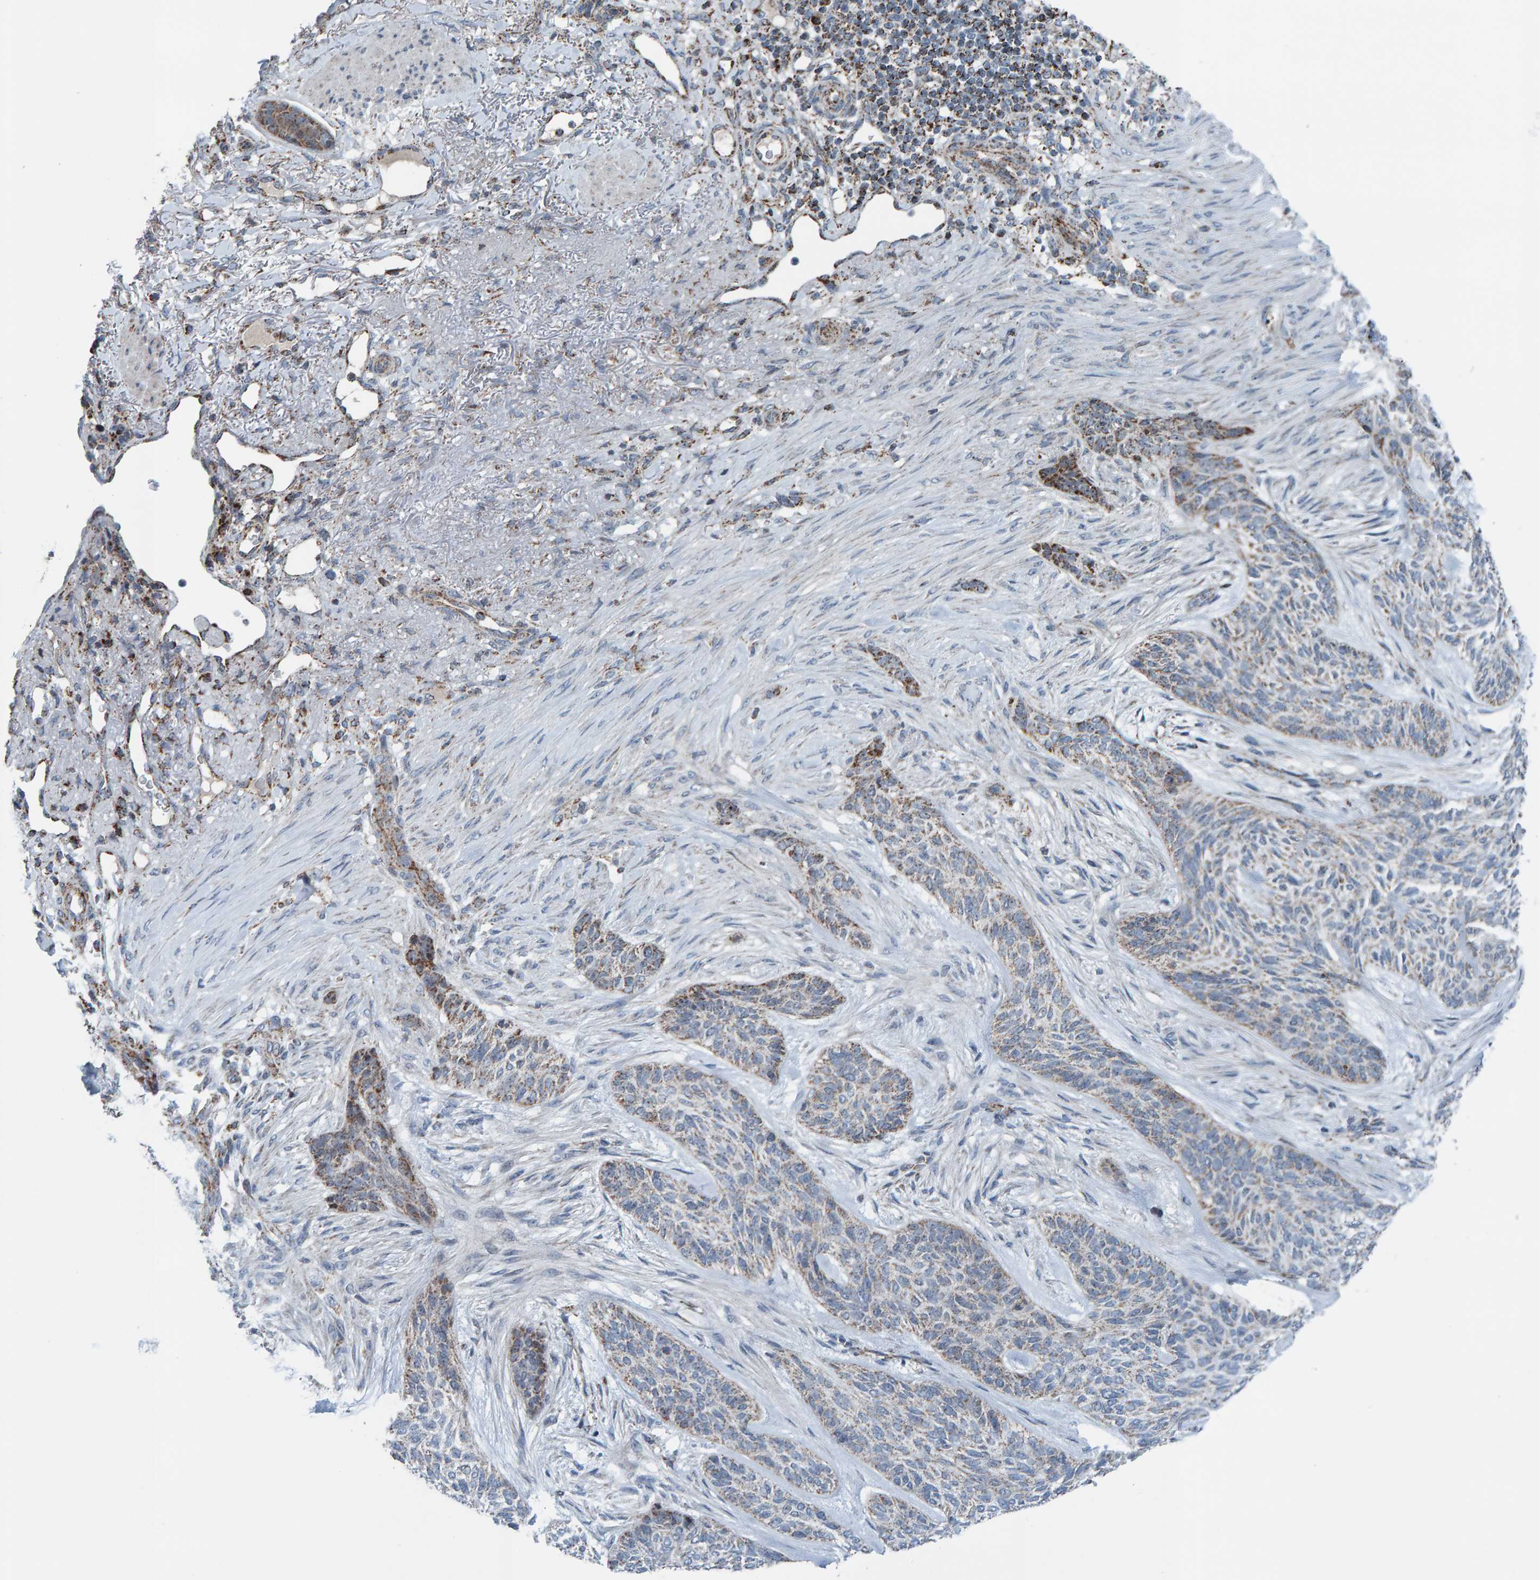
{"staining": {"intensity": "weak", "quantity": ">75%", "location": "cytoplasmic/membranous"}, "tissue": "skin cancer", "cell_type": "Tumor cells", "image_type": "cancer", "snomed": [{"axis": "morphology", "description": "Basal cell carcinoma"}, {"axis": "topography", "description": "Skin"}], "caption": "DAB (3,3'-diaminobenzidine) immunohistochemical staining of basal cell carcinoma (skin) shows weak cytoplasmic/membranous protein positivity in about >75% of tumor cells. The staining is performed using DAB brown chromogen to label protein expression. The nuclei are counter-stained blue using hematoxylin.", "gene": "ZNF48", "patient": {"sex": "male", "age": 55}}